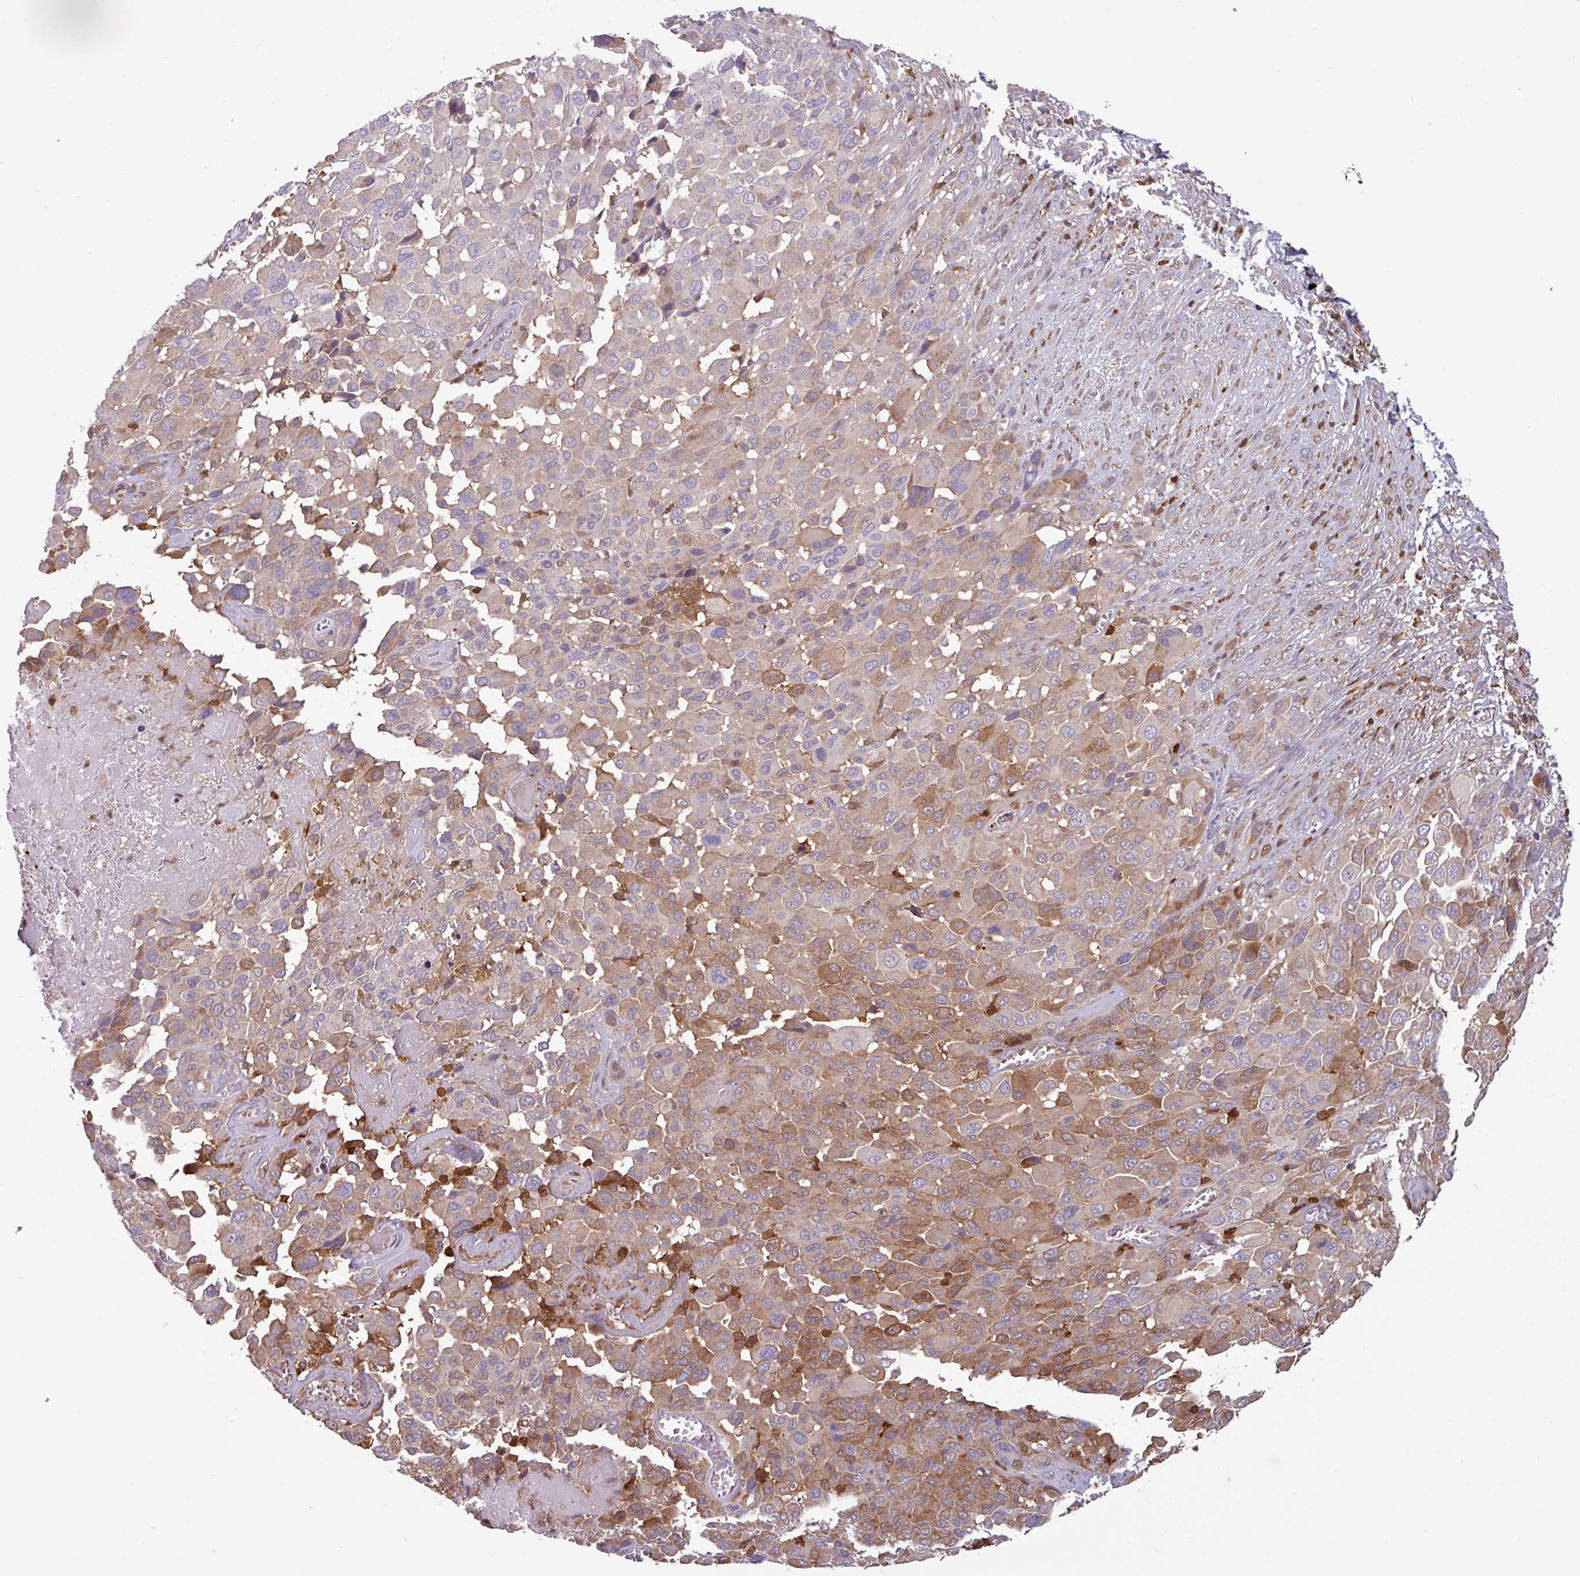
{"staining": {"intensity": "moderate", "quantity": "<25%", "location": "cytoplasmic/membranous"}, "tissue": "melanoma", "cell_type": "Tumor cells", "image_type": "cancer", "snomed": [{"axis": "morphology", "description": "Malignant melanoma, NOS"}, {"axis": "topography", "description": "Skin of trunk"}], "caption": "The micrograph reveals staining of malignant melanoma, revealing moderate cytoplasmic/membranous protein expression (brown color) within tumor cells. (Brightfield microscopy of DAB IHC at high magnification).", "gene": "SEC61G", "patient": {"sex": "male", "age": 71}}